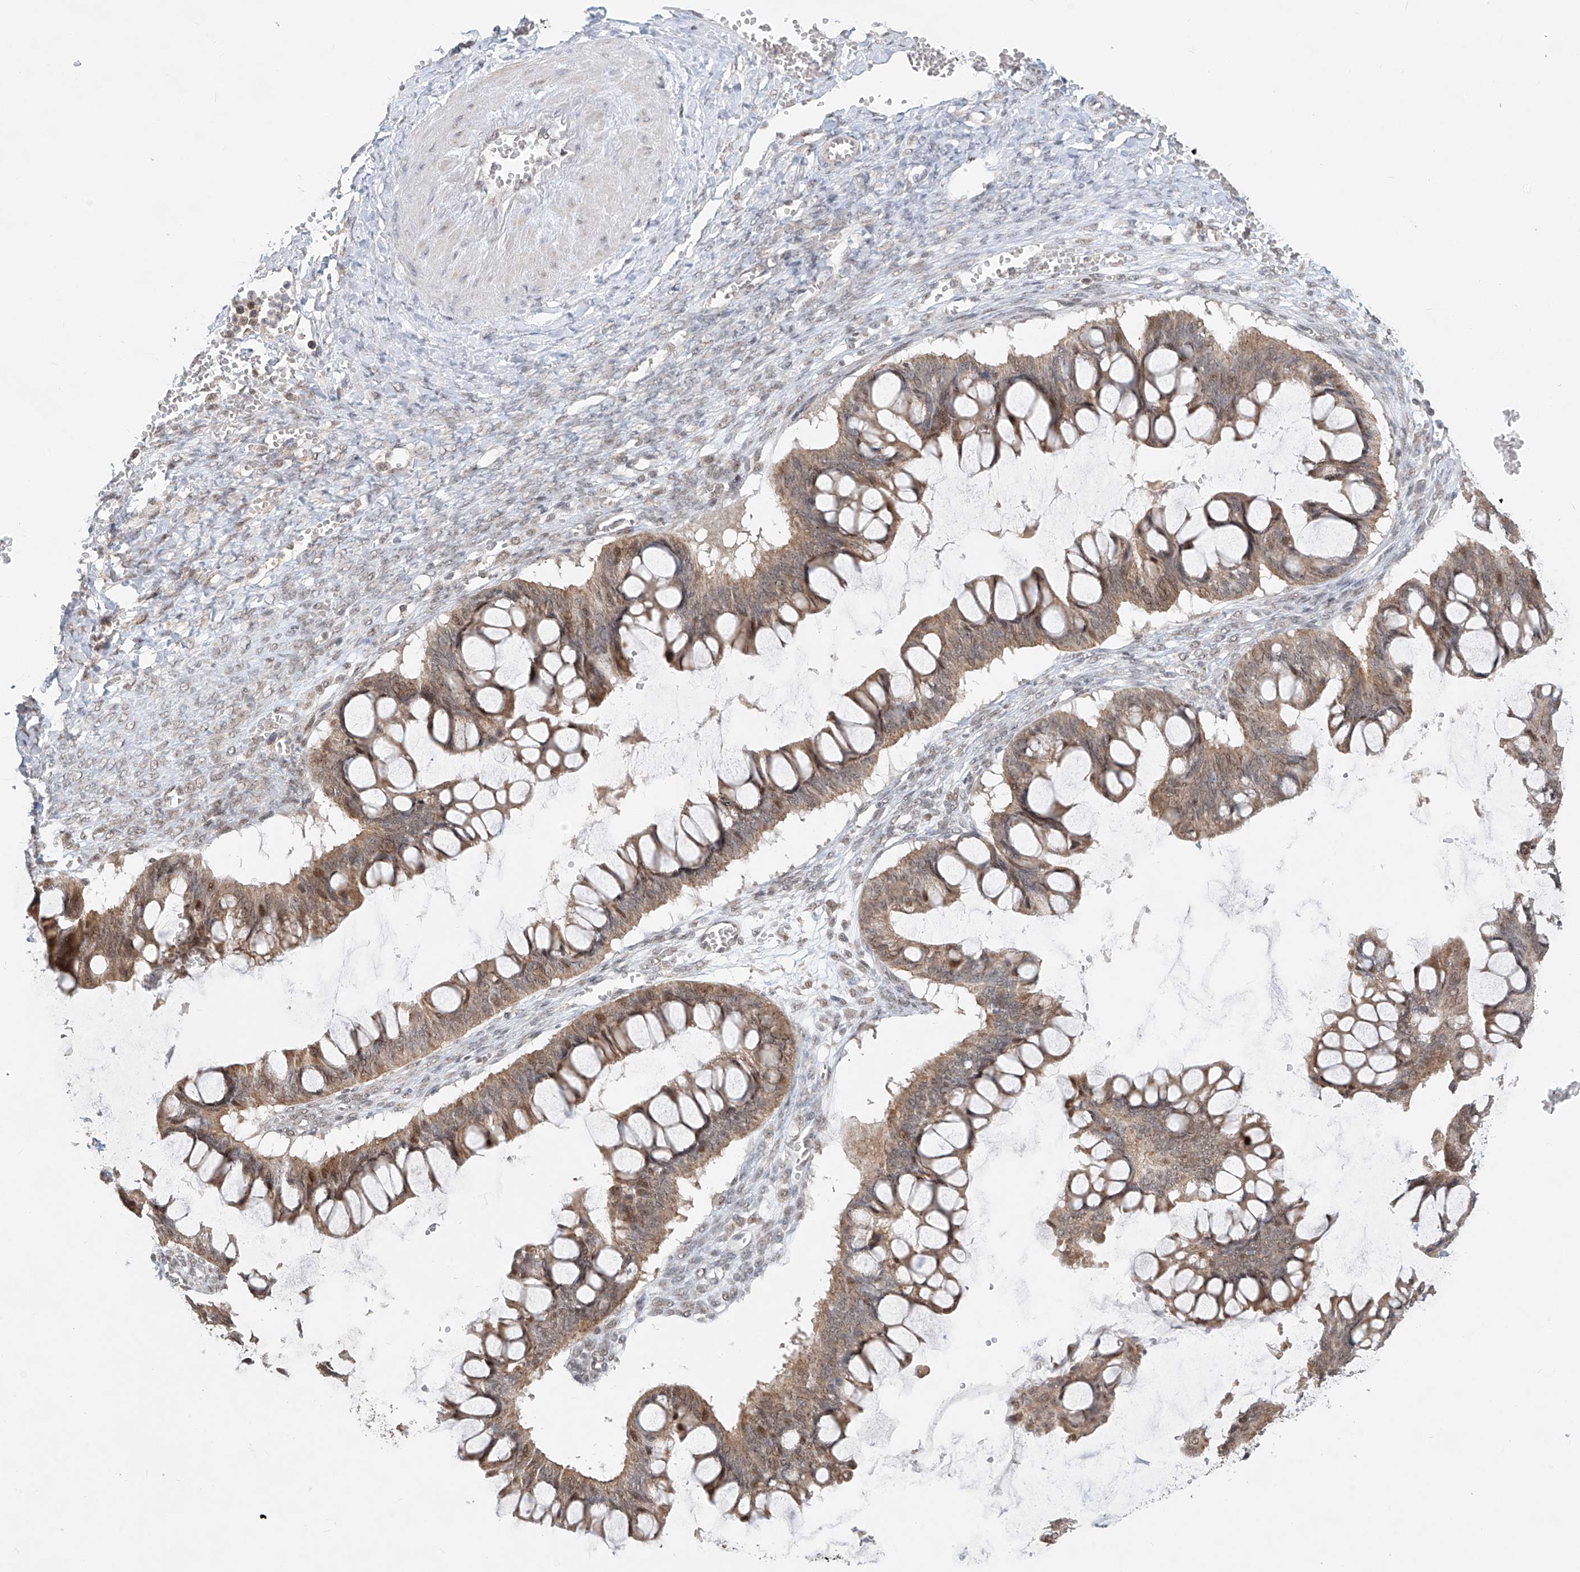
{"staining": {"intensity": "weak", "quantity": ">75%", "location": "cytoplasmic/membranous,nuclear"}, "tissue": "ovarian cancer", "cell_type": "Tumor cells", "image_type": "cancer", "snomed": [{"axis": "morphology", "description": "Cystadenocarcinoma, mucinous, NOS"}, {"axis": "topography", "description": "Ovary"}], "caption": "Immunohistochemical staining of ovarian cancer shows weak cytoplasmic/membranous and nuclear protein expression in approximately >75% of tumor cells.", "gene": "SYTL3", "patient": {"sex": "female", "age": 73}}